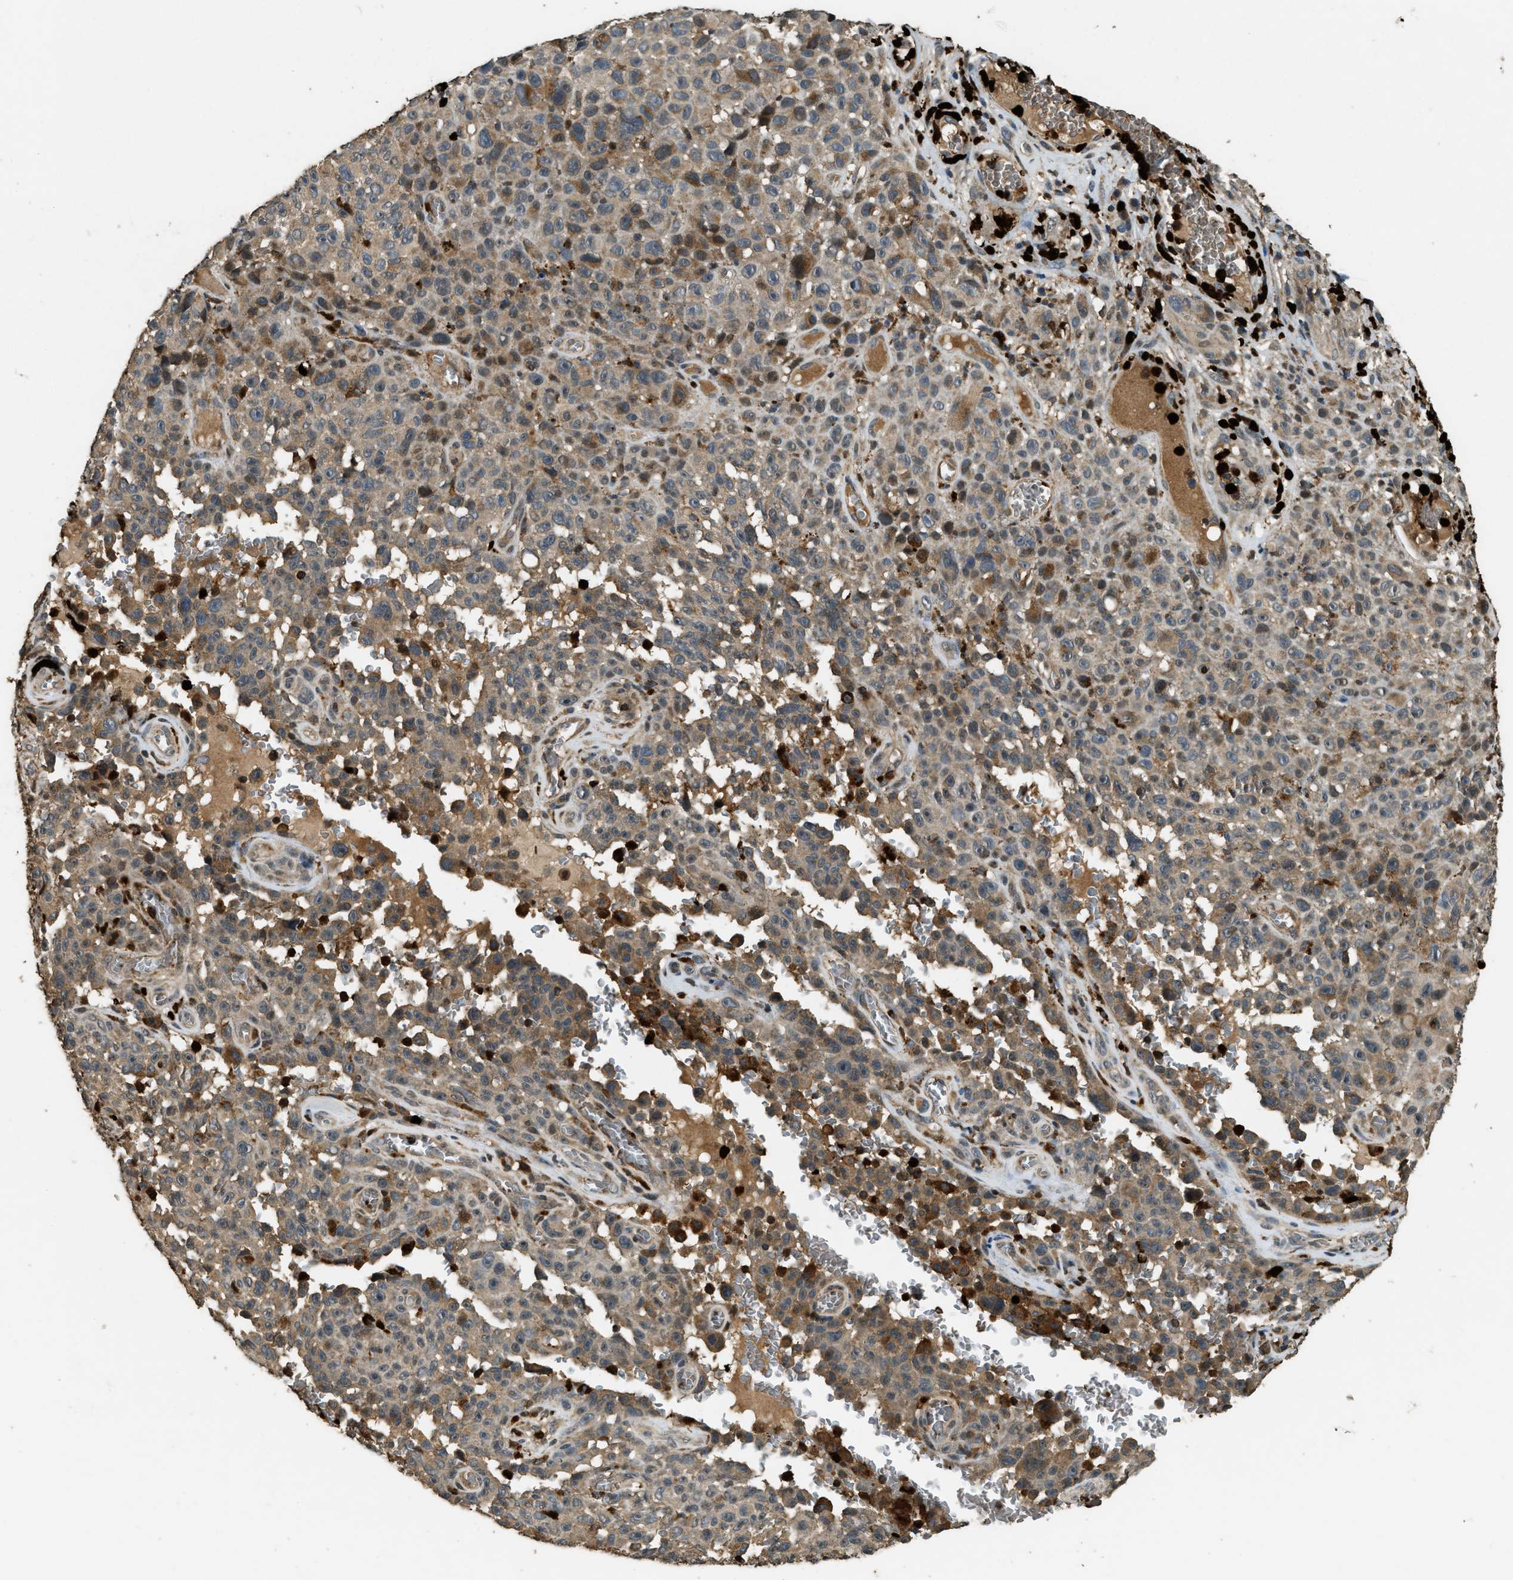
{"staining": {"intensity": "weak", "quantity": ">75%", "location": "cytoplasmic/membranous"}, "tissue": "melanoma", "cell_type": "Tumor cells", "image_type": "cancer", "snomed": [{"axis": "morphology", "description": "Malignant melanoma, NOS"}, {"axis": "topography", "description": "Skin"}], "caption": "Weak cytoplasmic/membranous expression for a protein is identified in about >75% of tumor cells of malignant melanoma using immunohistochemistry (IHC).", "gene": "RNF141", "patient": {"sex": "female", "age": 82}}